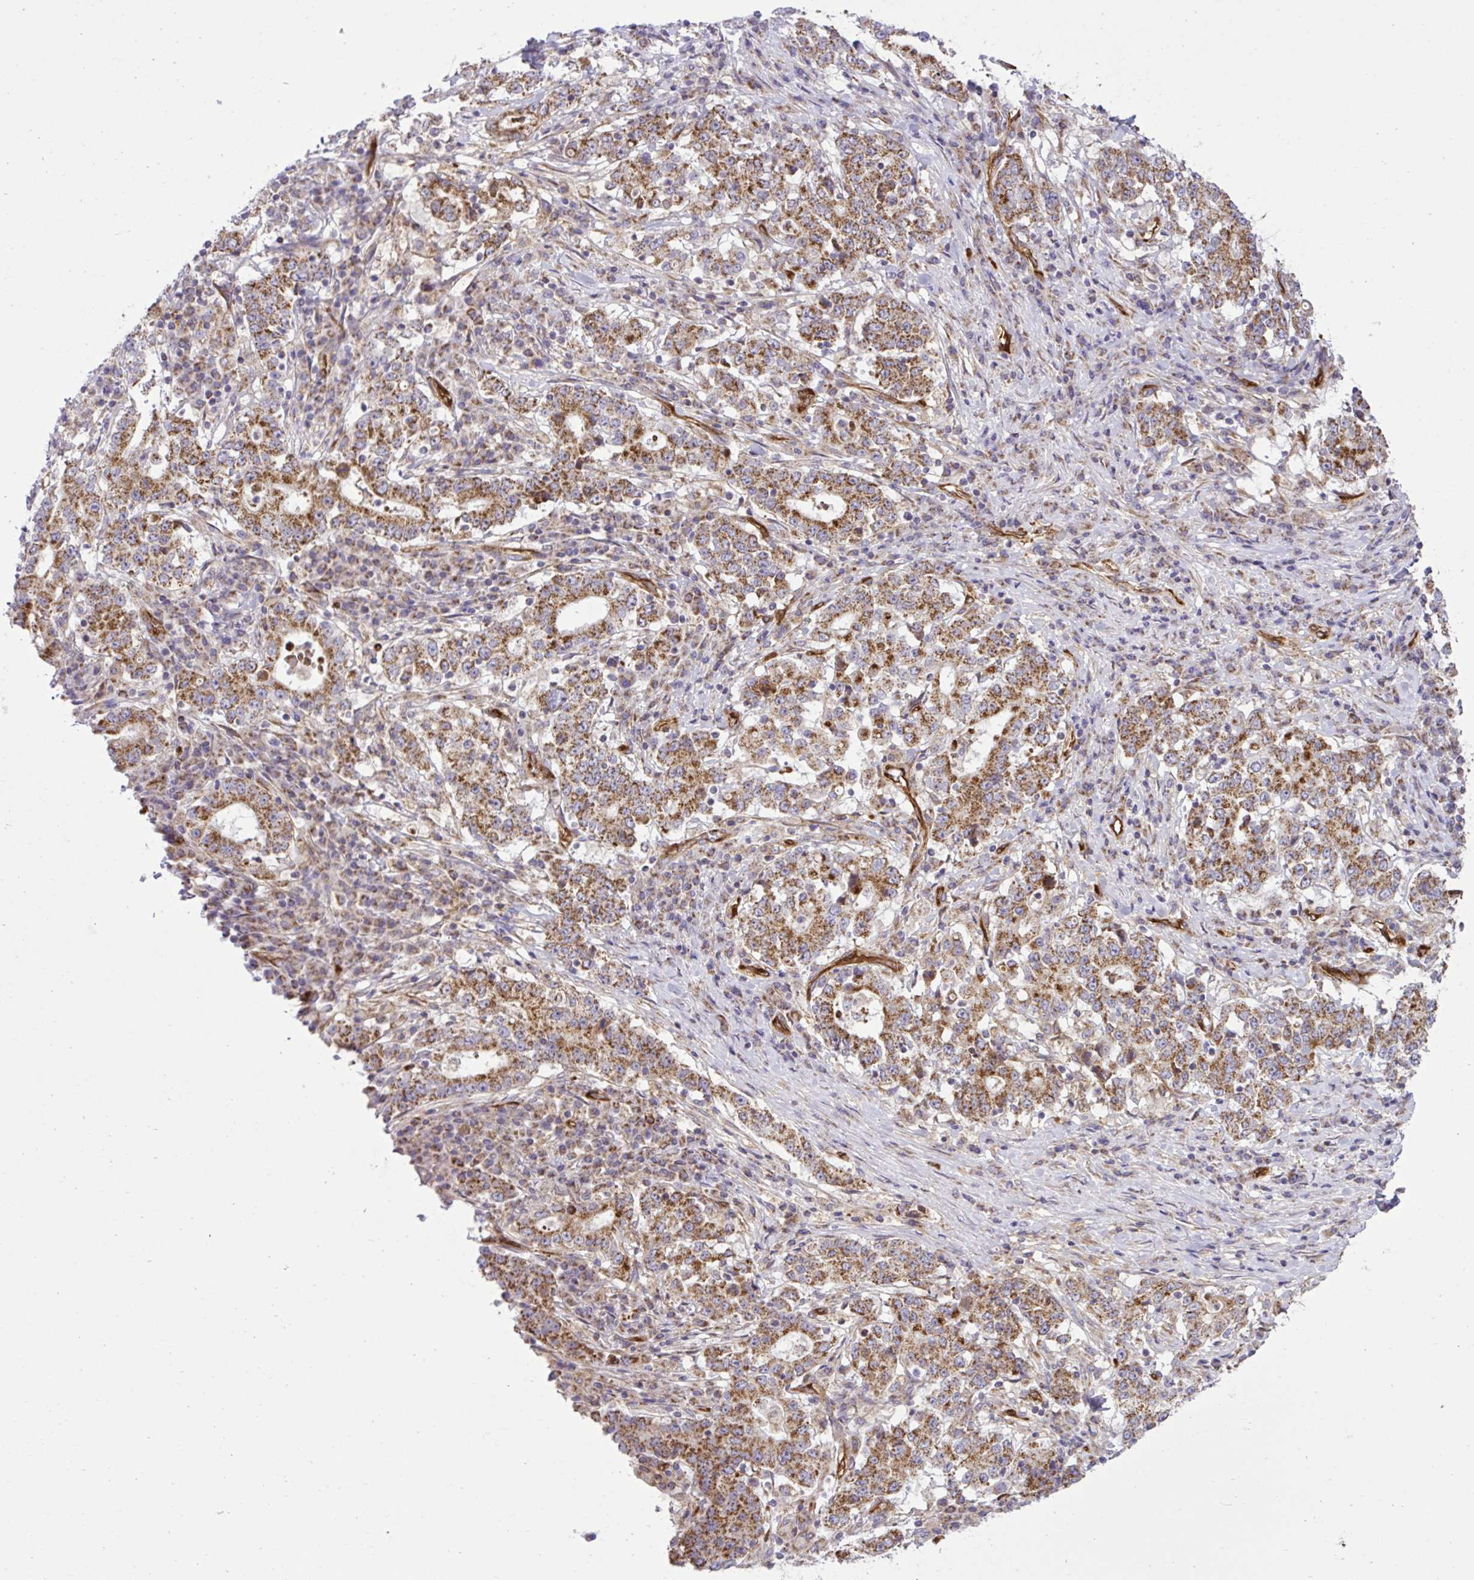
{"staining": {"intensity": "moderate", "quantity": ">75%", "location": "cytoplasmic/membranous"}, "tissue": "stomach cancer", "cell_type": "Tumor cells", "image_type": "cancer", "snomed": [{"axis": "morphology", "description": "Adenocarcinoma, NOS"}, {"axis": "topography", "description": "Stomach"}], "caption": "Immunohistochemistry histopathology image of stomach adenocarcinoma stained for a protein (brown), which shows medium levels of moderate cytoplasmic/membranous expression in about >75% of tumor cells.", "gene": "LIMS1", "patient": {"sex": "male", "age": 59}}